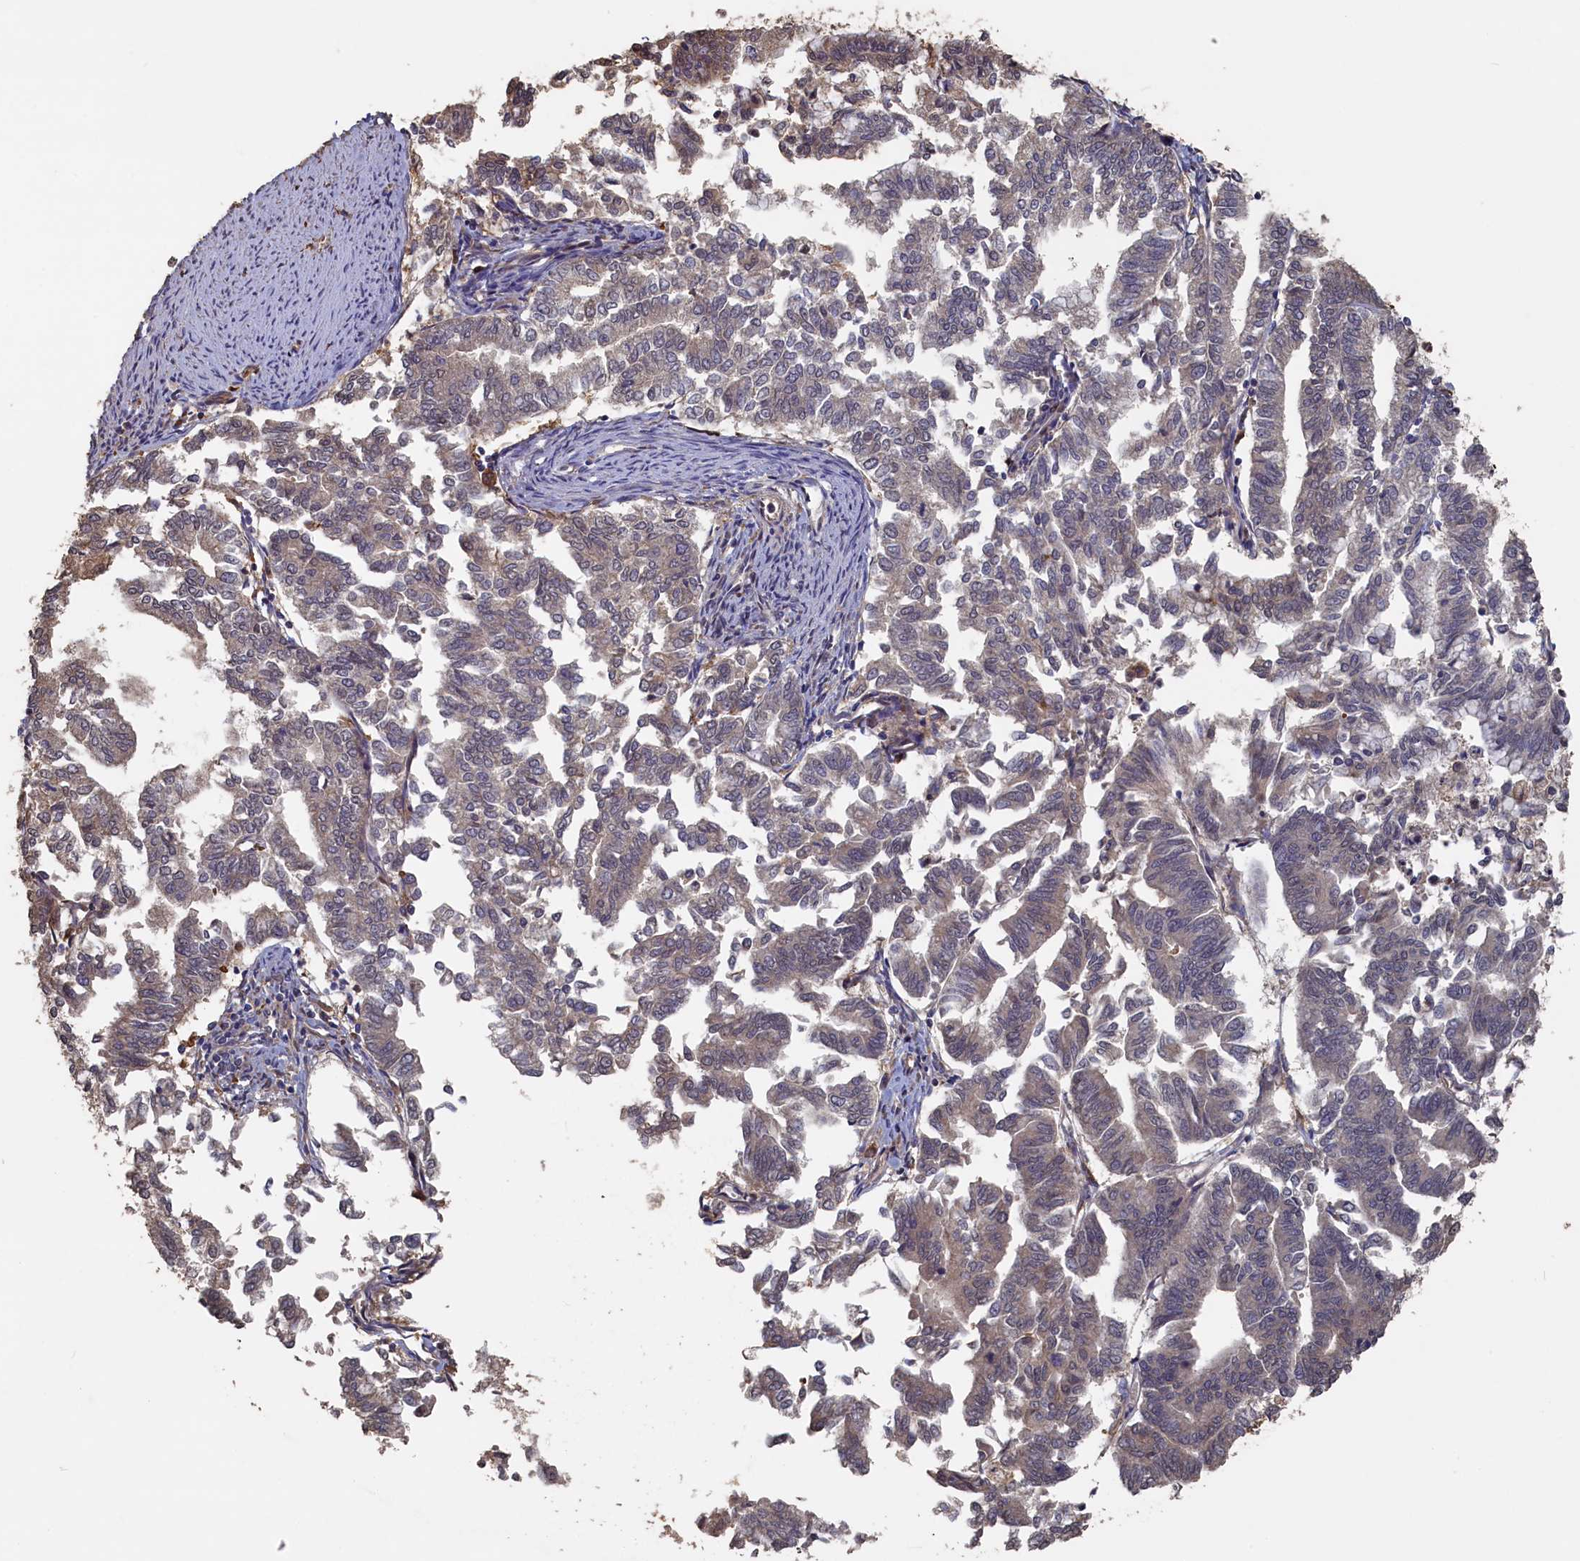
{"staining": {"intensity": "weak", "quantity": "25%-75%", "location": "cytoplasmic/membranous"}, "tissue": "endometrial cancer", "cell_type": "Tumor cells", "image_type": "cancer", "snomed": [{"axis": "morphology", "description": "Adenocarcinoma, NOS"}, {"axis": "topography", "description": "Endometrium"}], "caption": "Tumor cells exhibit low levels of weak cytoplasmic/membranous staining in approximately 25%-75% of cells in human adenocarcinoma (endometrial).", "gene": "UCHL3", "patient": {"sex": "female", "age": 79}}